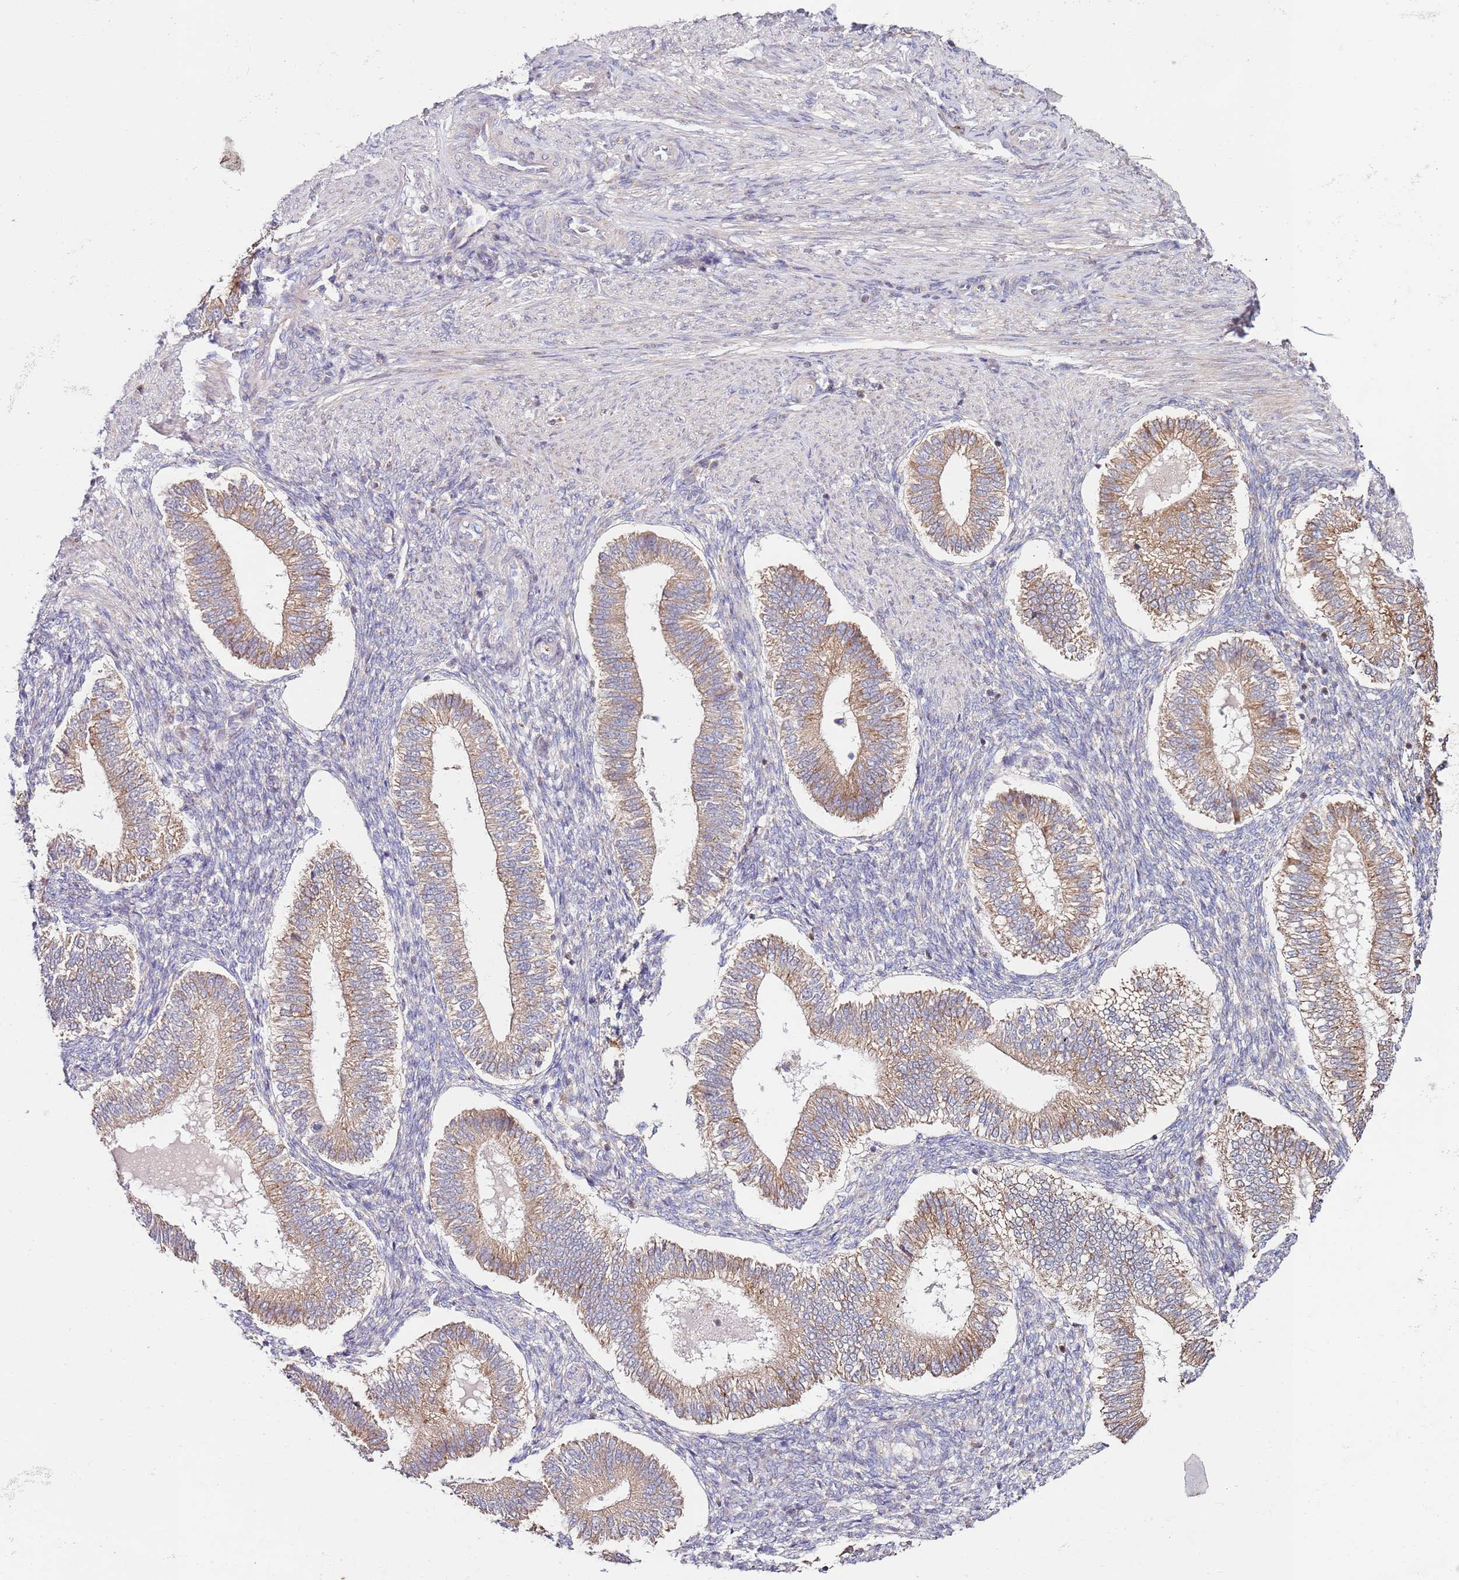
{"staining": {"intensity": "negative", "quantity": "none", "location": "none"}, "tissue": "endometrium", "cell_type": "Cells in endometrial stroma", "image_type": "normal", "snomed": [{"axis": "morphology", "description": "Normal tissue, NOS"}, {"axis": "topography", "description": "Endometrium"}], "caption": "An IHC image of benign endometrium is shown. There is no staining in cells in endometrial stroma of endometrium. (DAB immunohistochemistry with hematoxylin counter stain).", "gene": "CNOT9", "patient": {"sex": "female", "age": 25}}